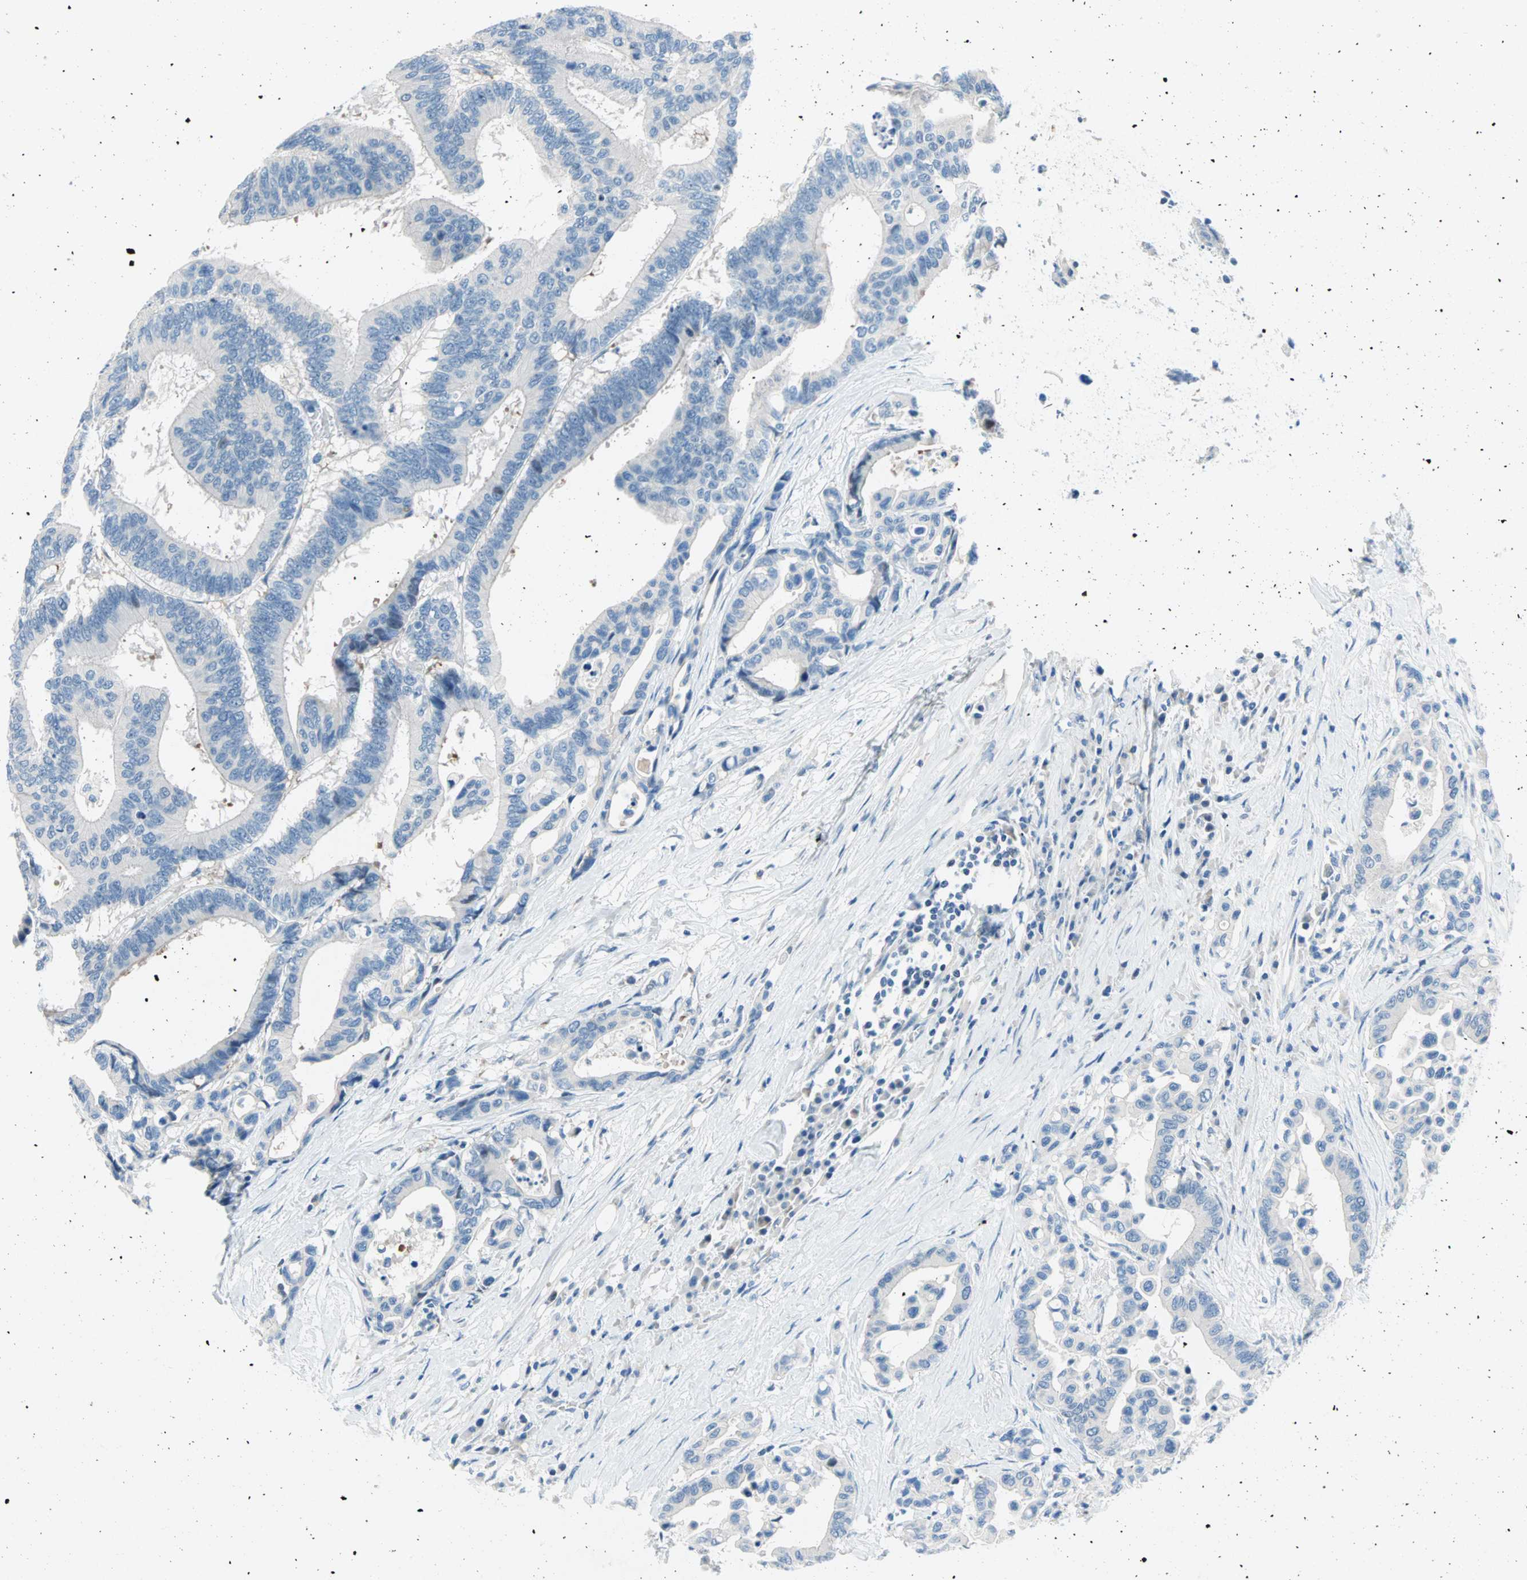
{"staining": {"intensity": "negative", "quantity": "none", "location": "none"}, "tissue": "colorectal cancer", "cell_type": "Tumor cells", "image_type": "cancer", "snomed": [{"axis": "morphology", "description": "Normal tissue, NOS"}, {"axis": "morphology", "description": "Adenocarcinoma, NOS"}, {"axis": "topography", "description": "Colon"}], "caption": "Tumor cells are negative for protein expression in human colorectal cancer. (Brightfield microscopy of DAB (3,3'-diaminobenzidine) IHC at high magnification).", "gene": "TMEM163", "patient": {"sex": "male", "age": 82}}